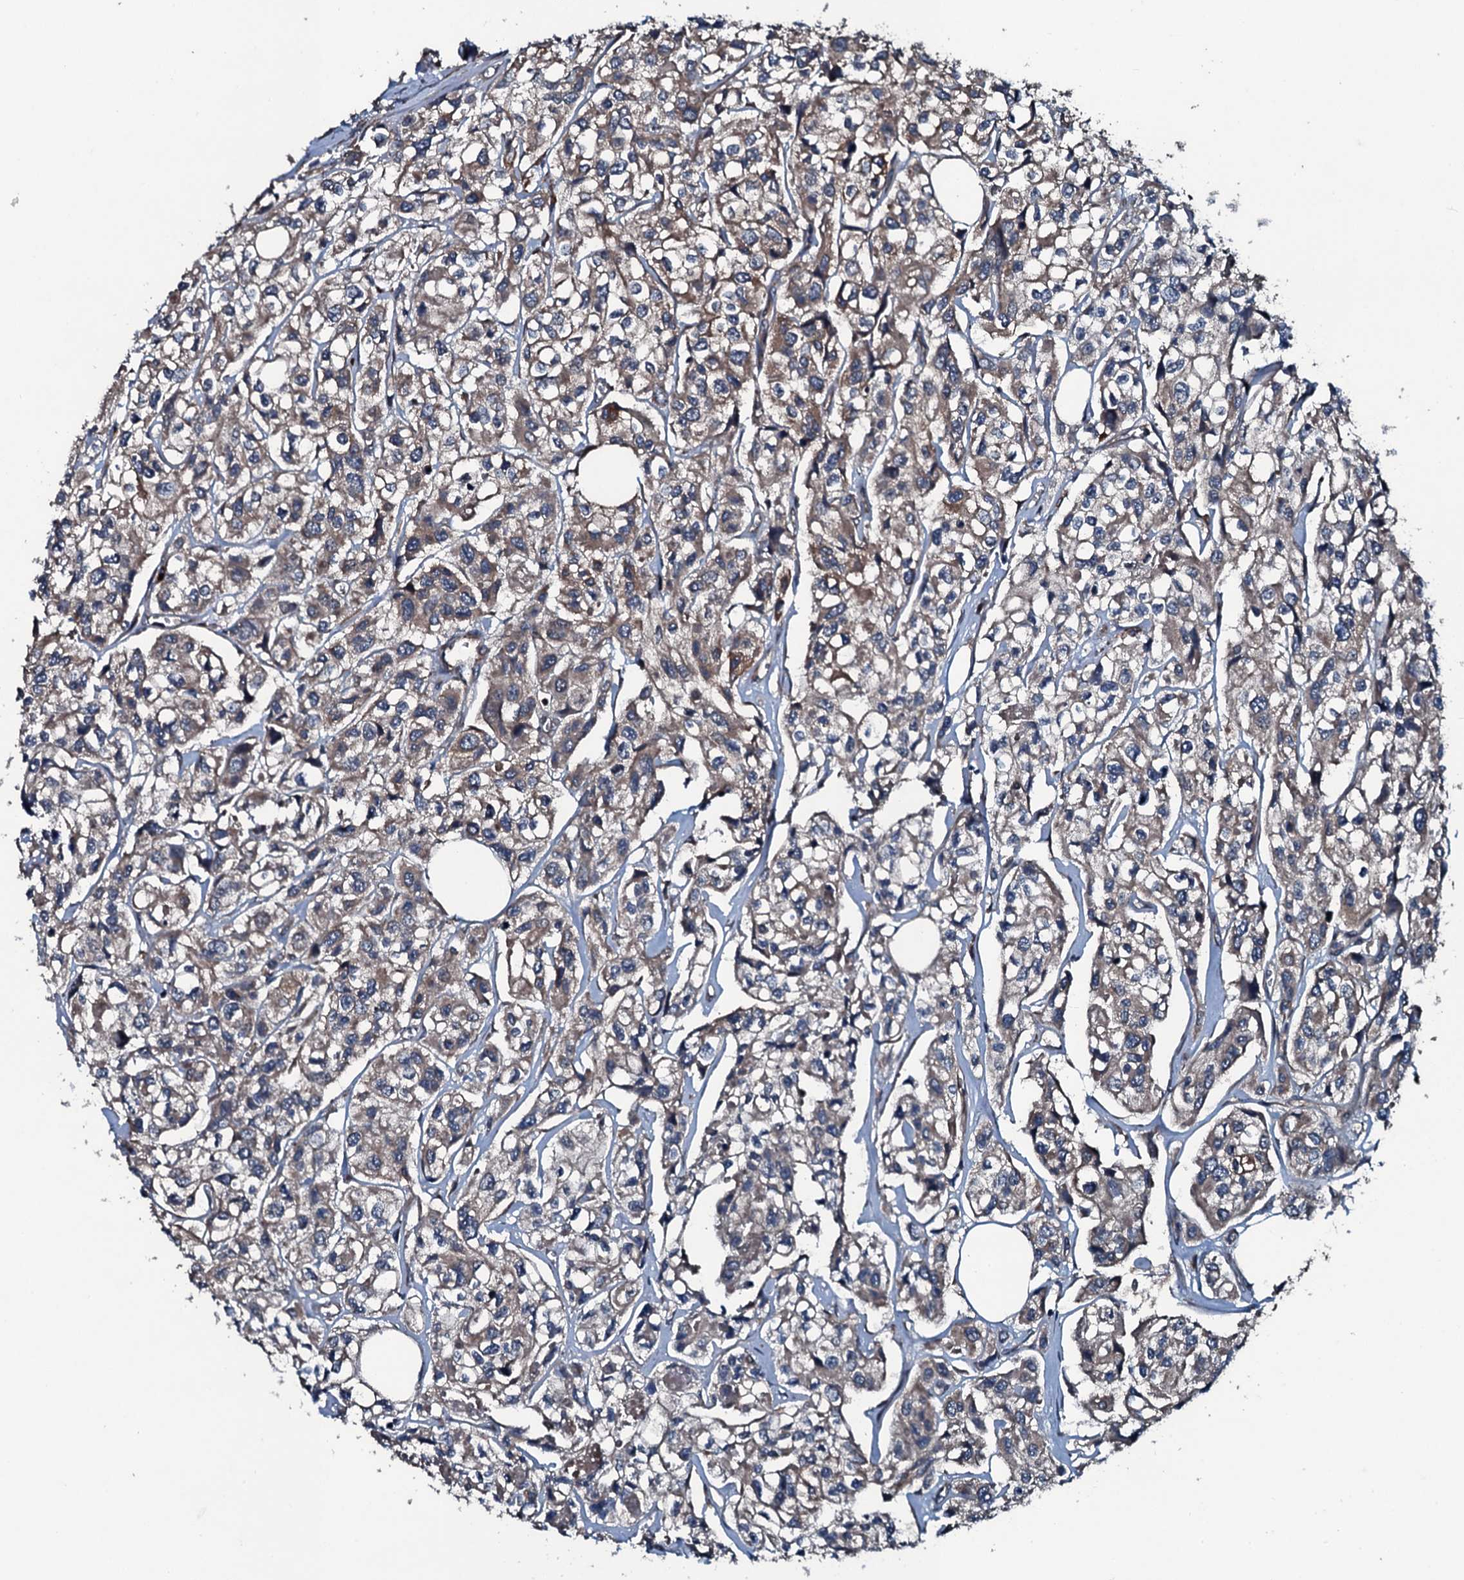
{"staining": {"intensity": "moderate", "quantity": "25%-75%", "location": "cytoplasmic/membranous"}, "tissue": "urothelial cancer", "cell_type": "Tumor cells", "image_type": "cancer", "snomed": [{"axis": "morphology", "description": "Urothelial carcinoma, High grade"}, {"axis": "topography", "description": "Urinary bladder"}], "caption": "Human high-grade urothelial carcinoma stained for a protein (brown) reveals moderate cytoplasmic/membranous positive positivity in approximately 25%-75% of tumor cells.", "gene": "AARS1", "patient": {"sex": "male", "age": 67}}